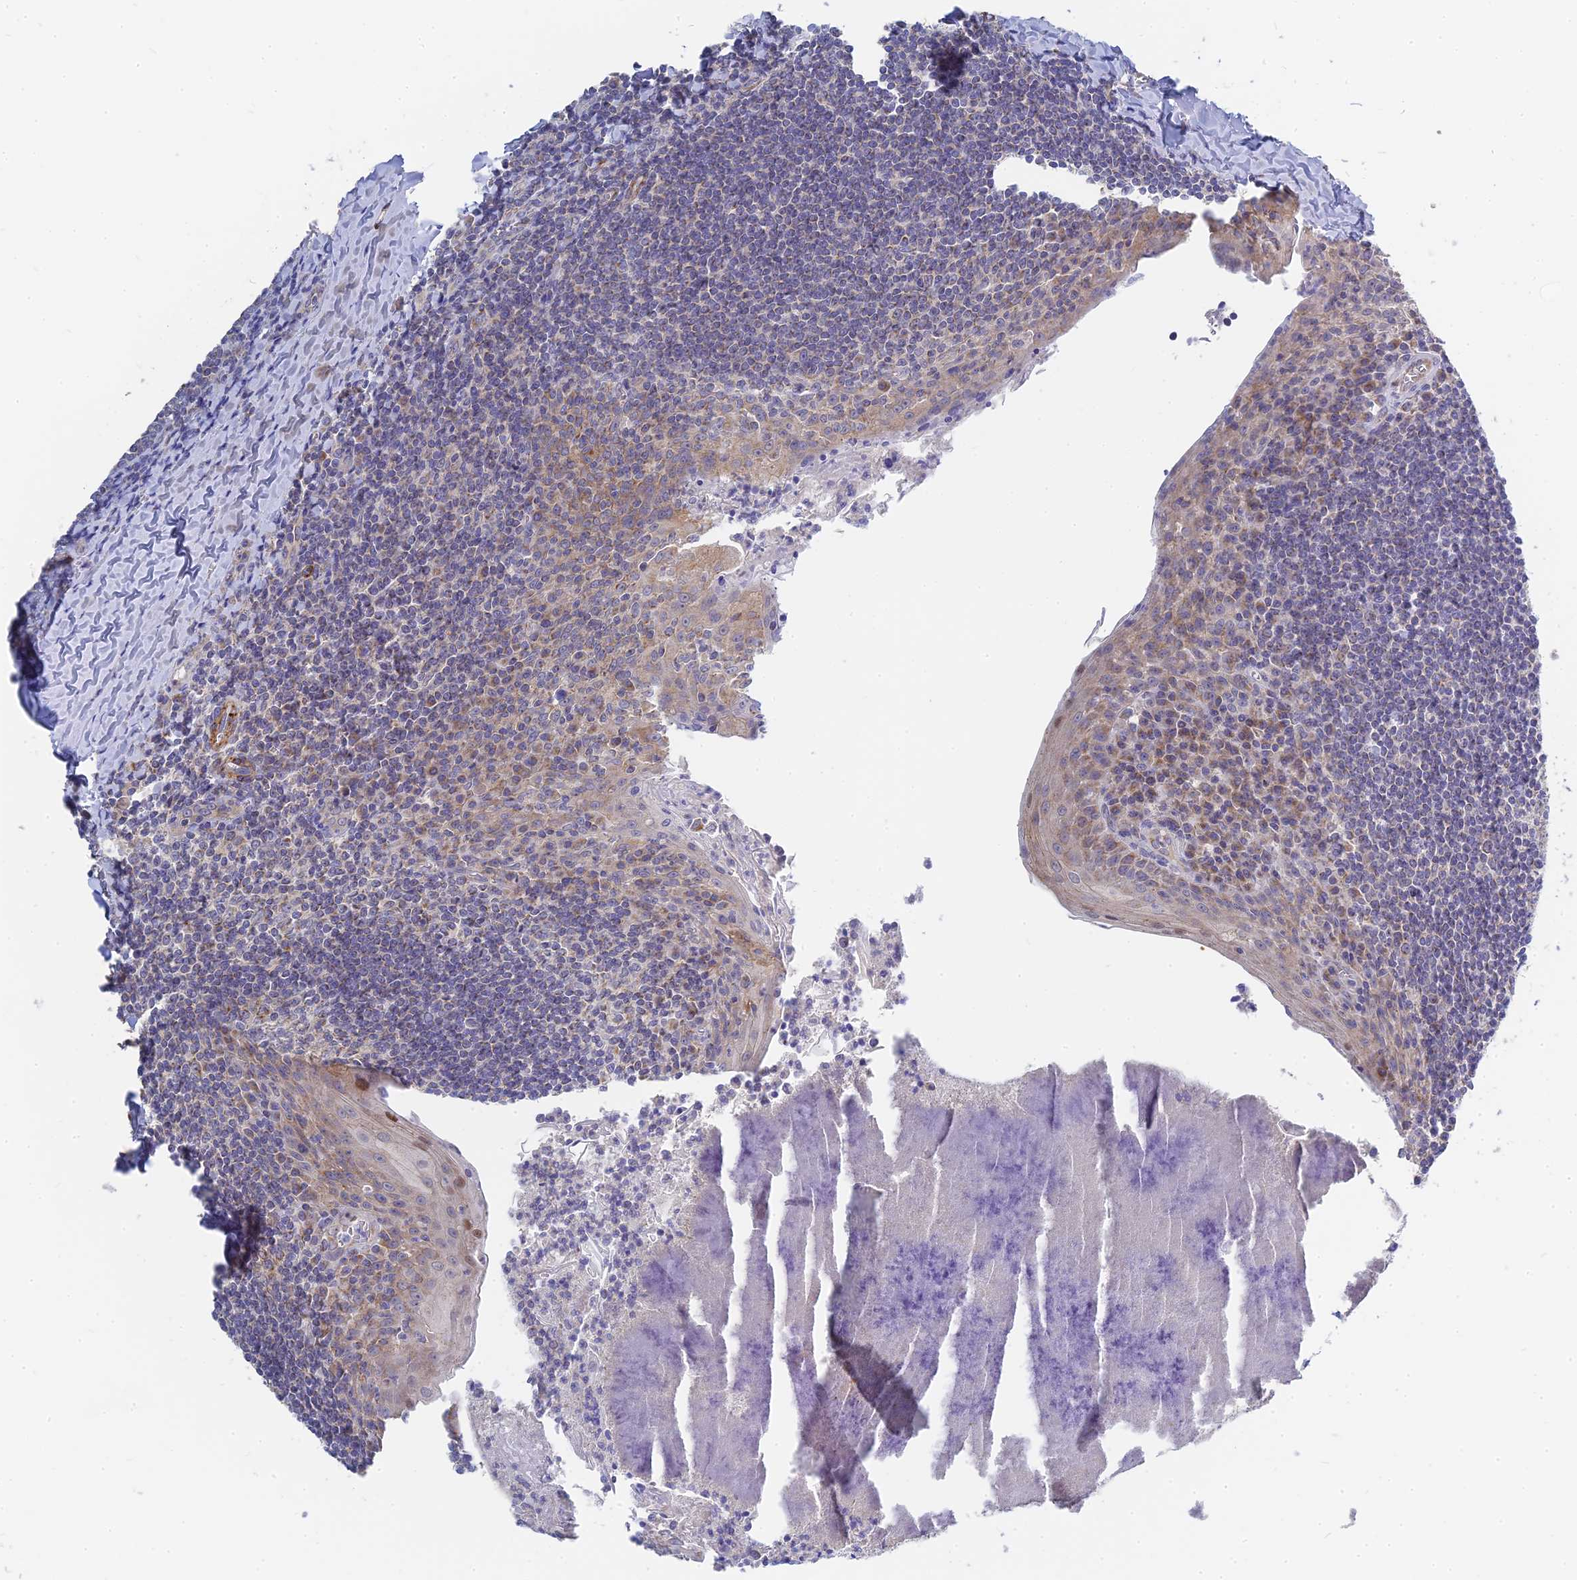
{"staining": {"intensity": "moderate", "quantity": ">75%", "location": "cytoplasmic/membranous"}, "tissue": "tonsil", "cell_type": "Germinal center cells", "image_type": "normal", "snomed": [{"axis": "morphology", "description": "Normal tissue, NOS"}, {"axis": "topography", "description": "Tonsil"}], "caption": "Protein staining shows moderate cytoplasmic/membranous expression in approximately >75% of germinal center cells in normal tonsil.", "gene": "MRPL15", "patient": {"sex": "male", "age": 27}}